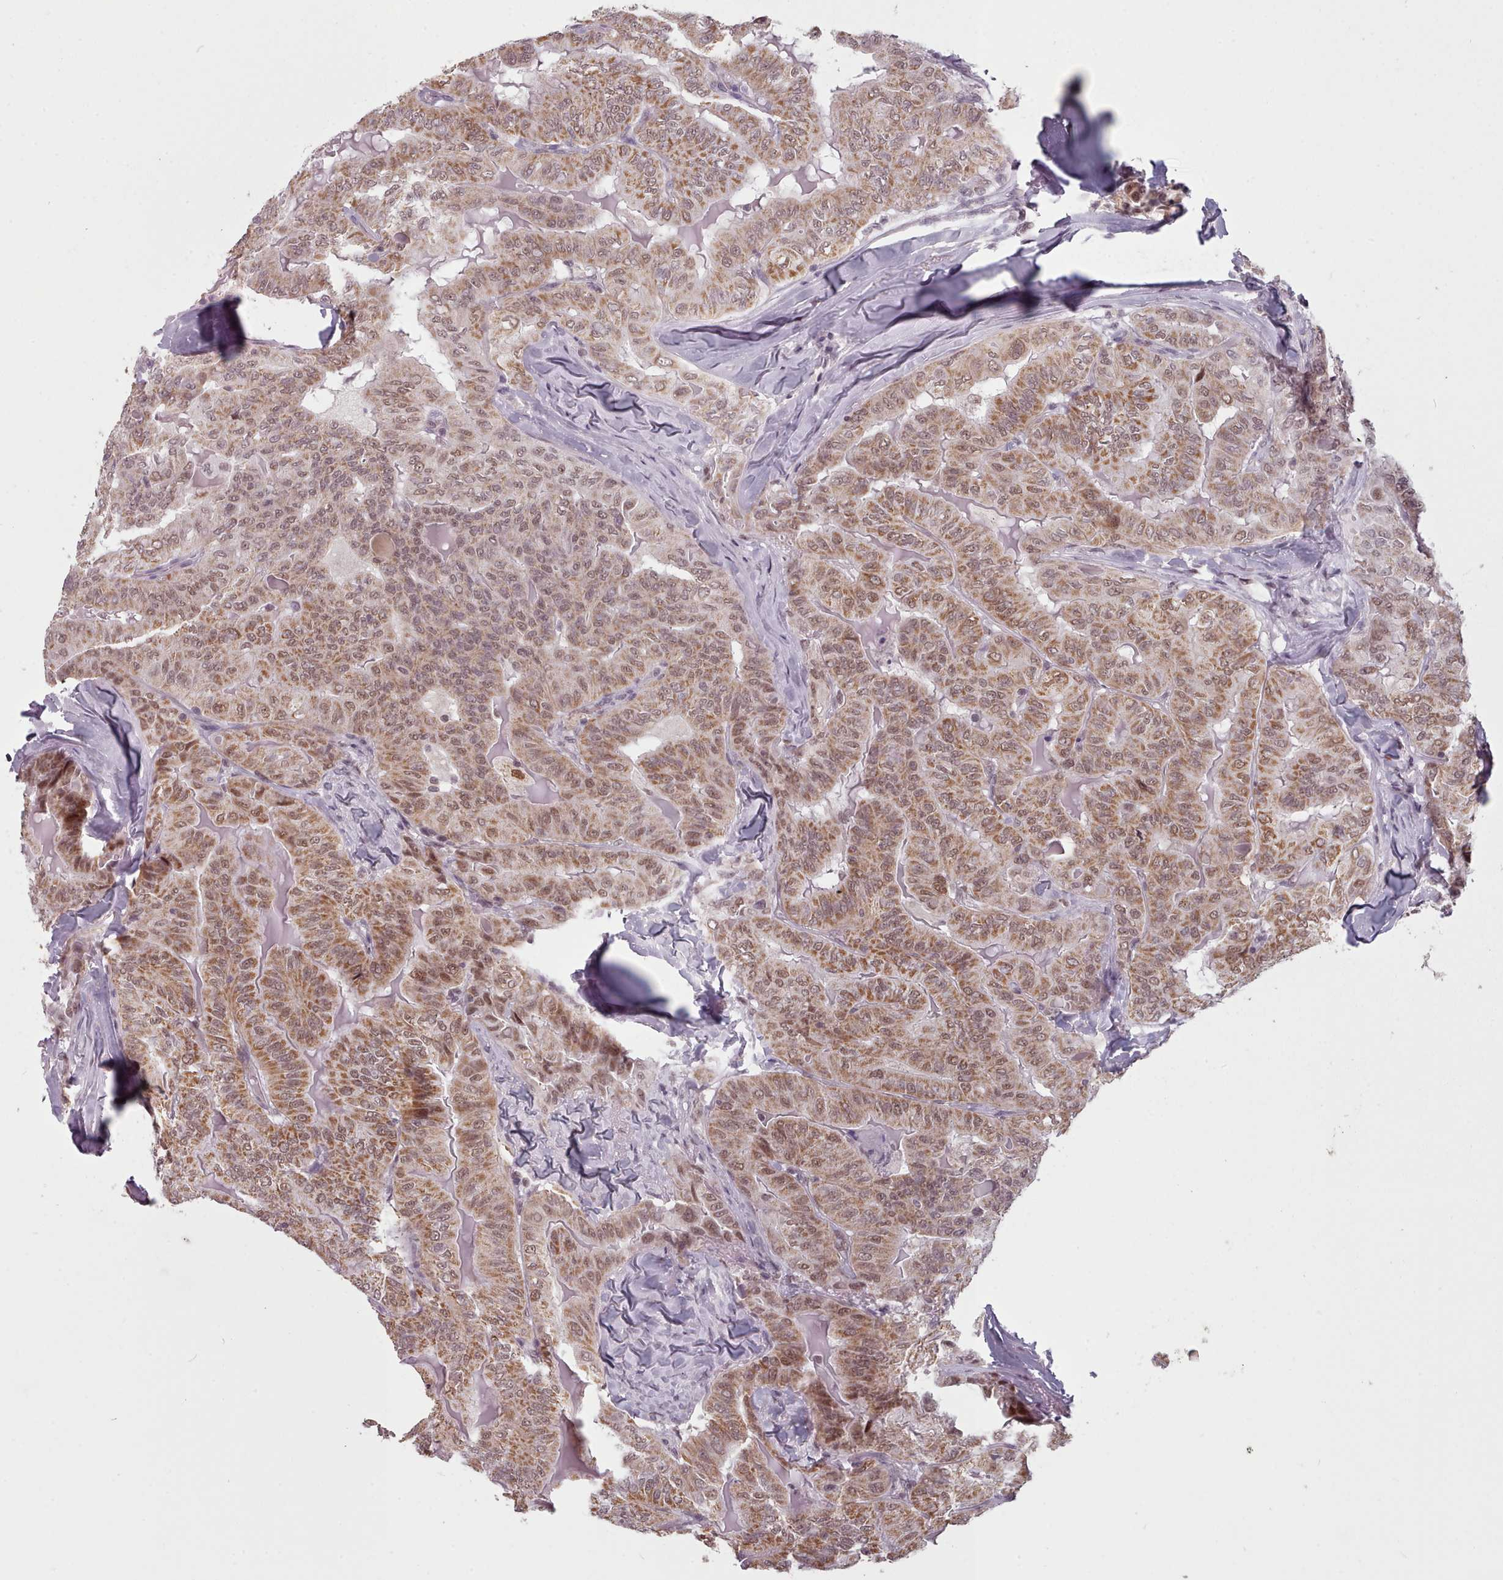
{"staining": {"intensity": "moderate", "quantity": ">75%", "location": "cytoplasmic/membranous,nuclear"}, "tissue": "thyroid cancer", "cell_type": "Tumor cells", "image_type": "cancer", "snomed": [{"axis": "morphology", "description": "Papillary adenocarcinoma, NOS"}, {"axis": "topography", "description": "Thyroid gland"}], "caption": "An image of thyroid cancer stained for a protein reveals moderate cytoplasmic/membranous and nuclear brown staining in tumor cells.", "gene": "SRSF9", "patient": {"sex": "female", "age": 68}}